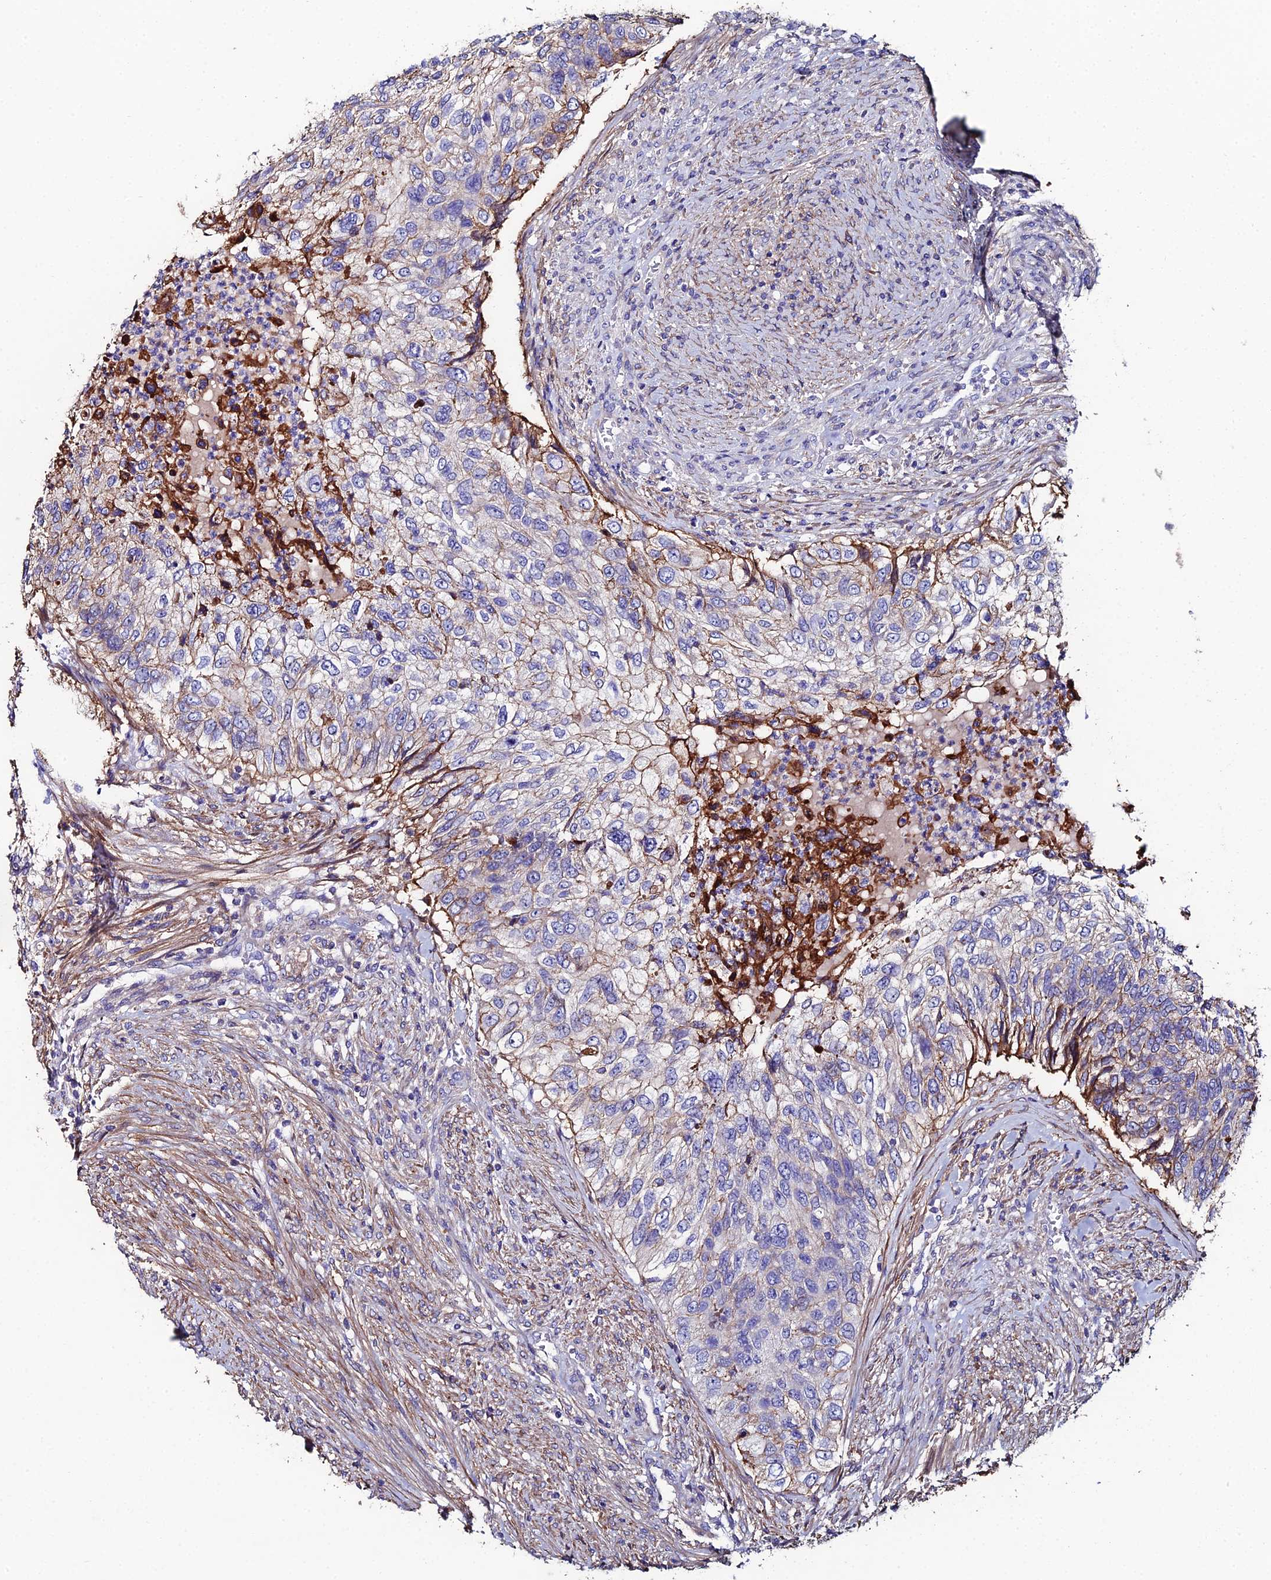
{"staining": {"intensity": "moderate", "quantity": "<25%", "location": "cytoplasmic/membranous"}, "tissue": "urothelial cancer", "cell_type": "Tumor cells", "image_type": "cancer", "snomed": [{"axis": "morphology", "description": "Urothelial carcinoma, High grade"}, {"axis": "topography", "description": "Urinary bladder"}], "caption": "Protein staining reveals moderate cytoplasmic/membranous expression in approximately <25% of tumor cells in urothelial carcinoma (high-grade). The staining is performed using DAB brown chromogen to label protein expression. The nuclei are counter-stained blue using hematoxylin.", "gene": "C6", "patient": {"sex": "female", "age": 60}}